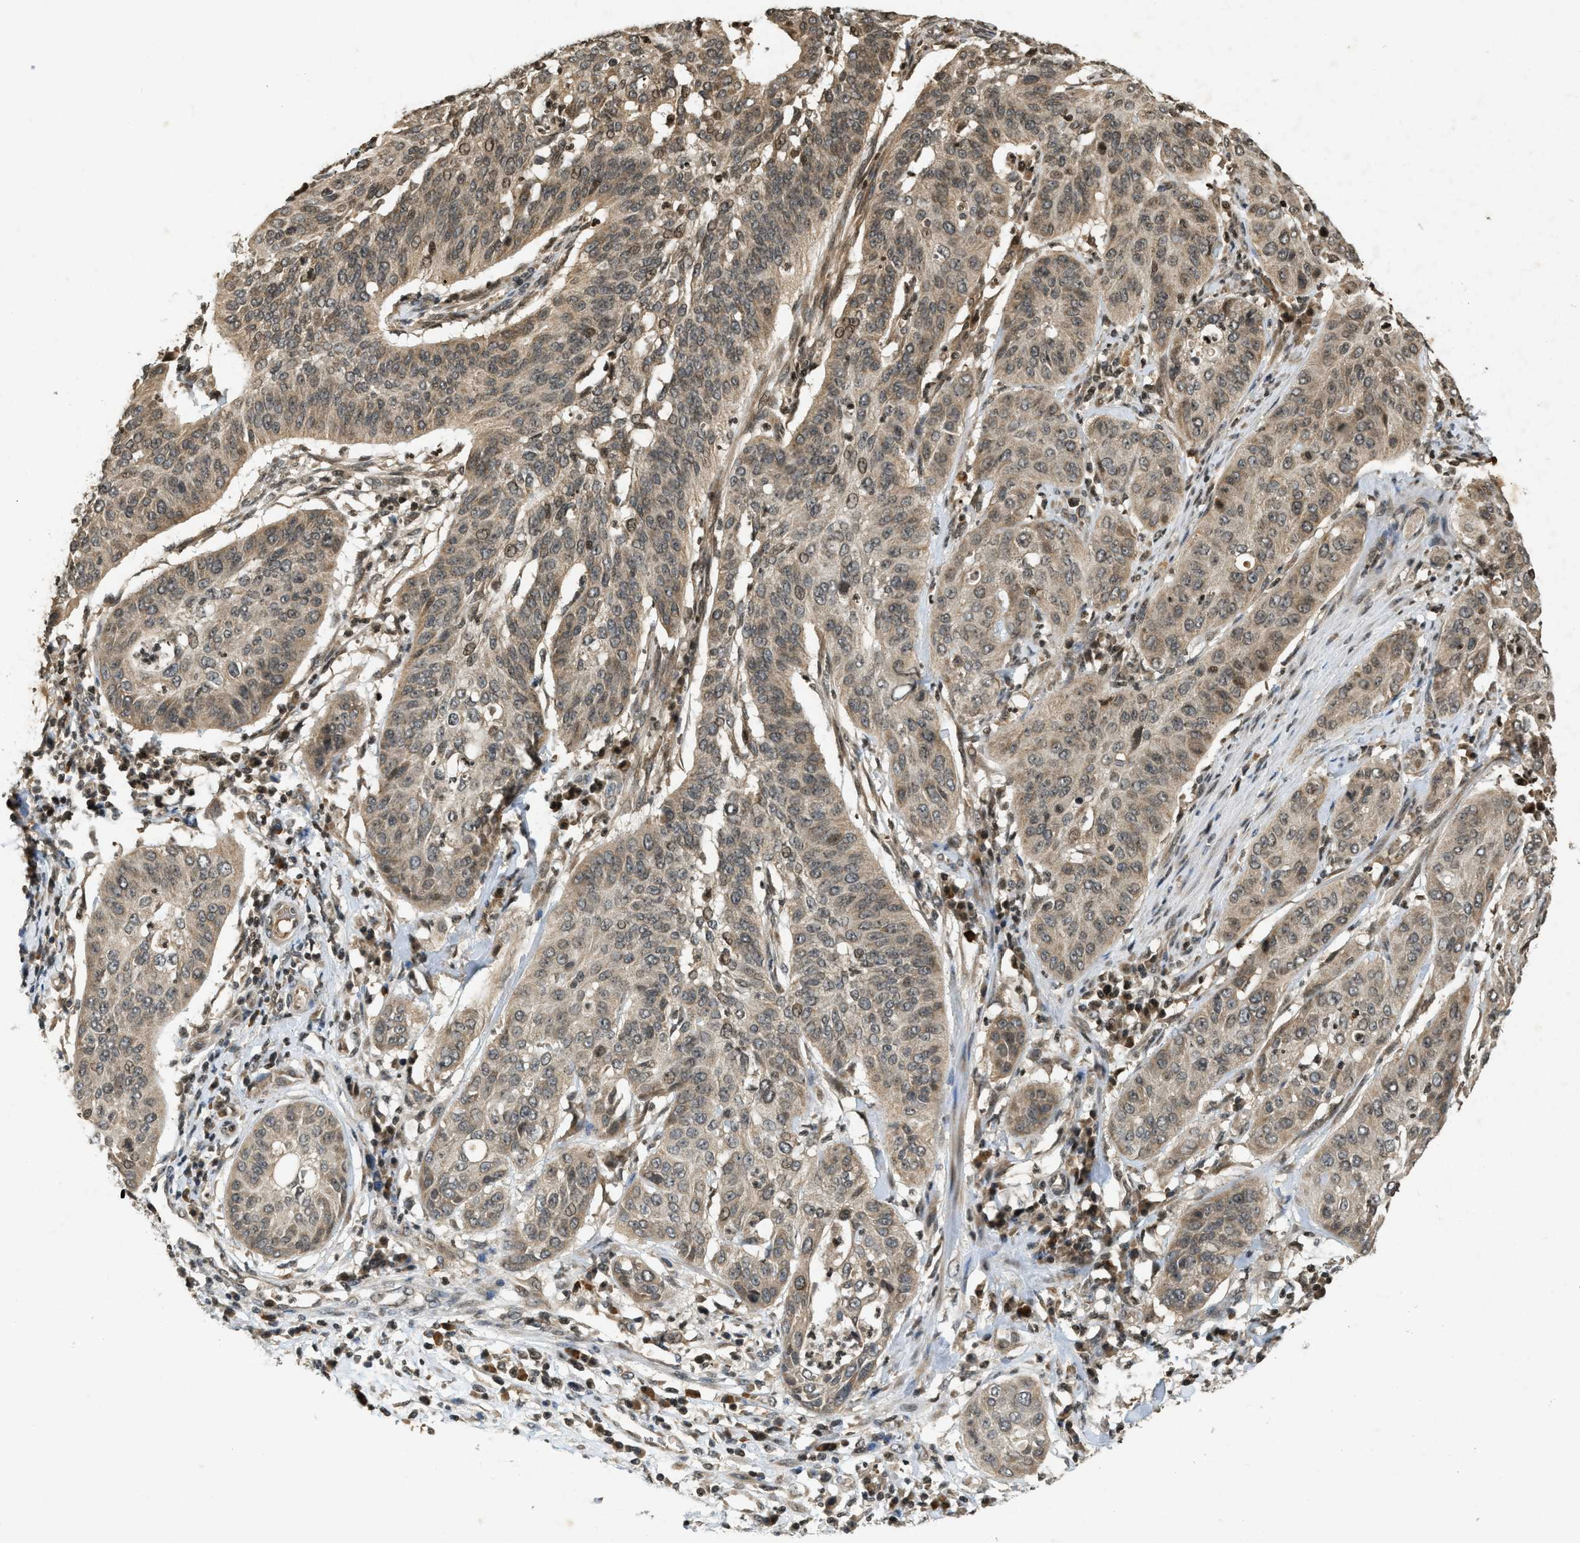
{"staining": {"intensity": "moderate", "quantity": ">75%", "location": "cytoplasmic/membranous,nuclear"}, "tissue": "cervical cancer", "cell_type": "Tumor cells", "image_type": "cancer", "snomed": [{"axis": "morphology", "description": "Normal tissue, NOS"}, {"axis": "morphology", "description": "Squamous cell carcinoma, NOS"}, {"axis": "topography", "description": "Cervix"}], "caption": "An immunohistochemistry photomicrograph of tumor tissue is shown. Protein staining in brown shows moderate cytoplasmic/membranous and nuclear positivity in cervical cancer (squamous cell carcinoma) within tumor cells. (DAB = brown stain, brightfield microscopy at high magnification).", "gene": "SIAH1", "patient": {"sex": "female", "age": 39}}